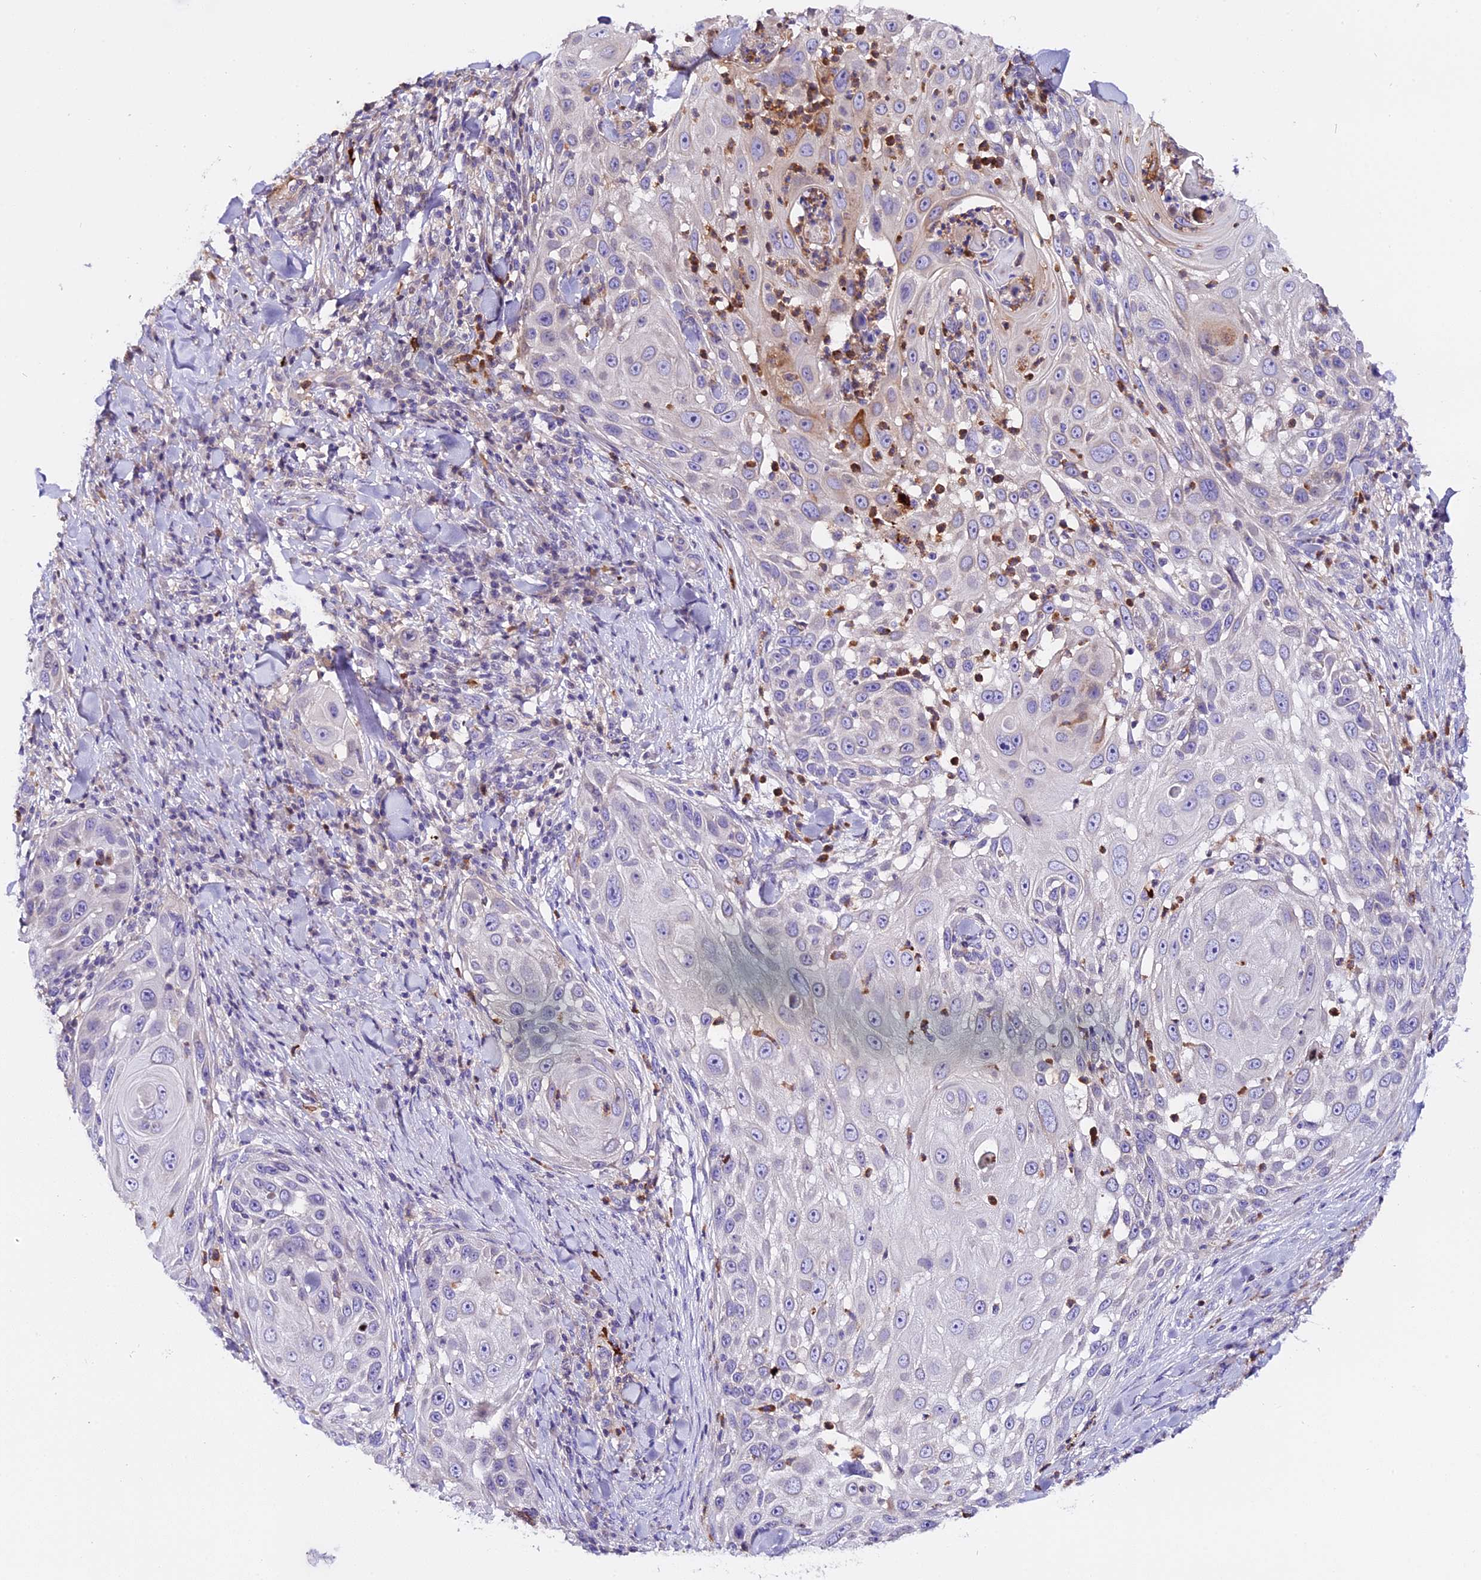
{"staining": {"intensity": "negative", "quantity": "none", "location": "none"}, "tissue": "skin cancer", "cell_type": "Tumor cells", "image_type": "cancer", "snomed": [{"axis": "morphology", "description": "Squamous cell carcinoma, NOS"}, {"axis": "topography", "description": "Skin"}], "caption": "Human skin cancer (squamous cell carcinoma) stained for a protein using immunohistochemistry (IHC) demonstrates no positivity in tumor cells.", "gene": "MAP3K7CL", "patient": {"sex": "female", "age": 44}}